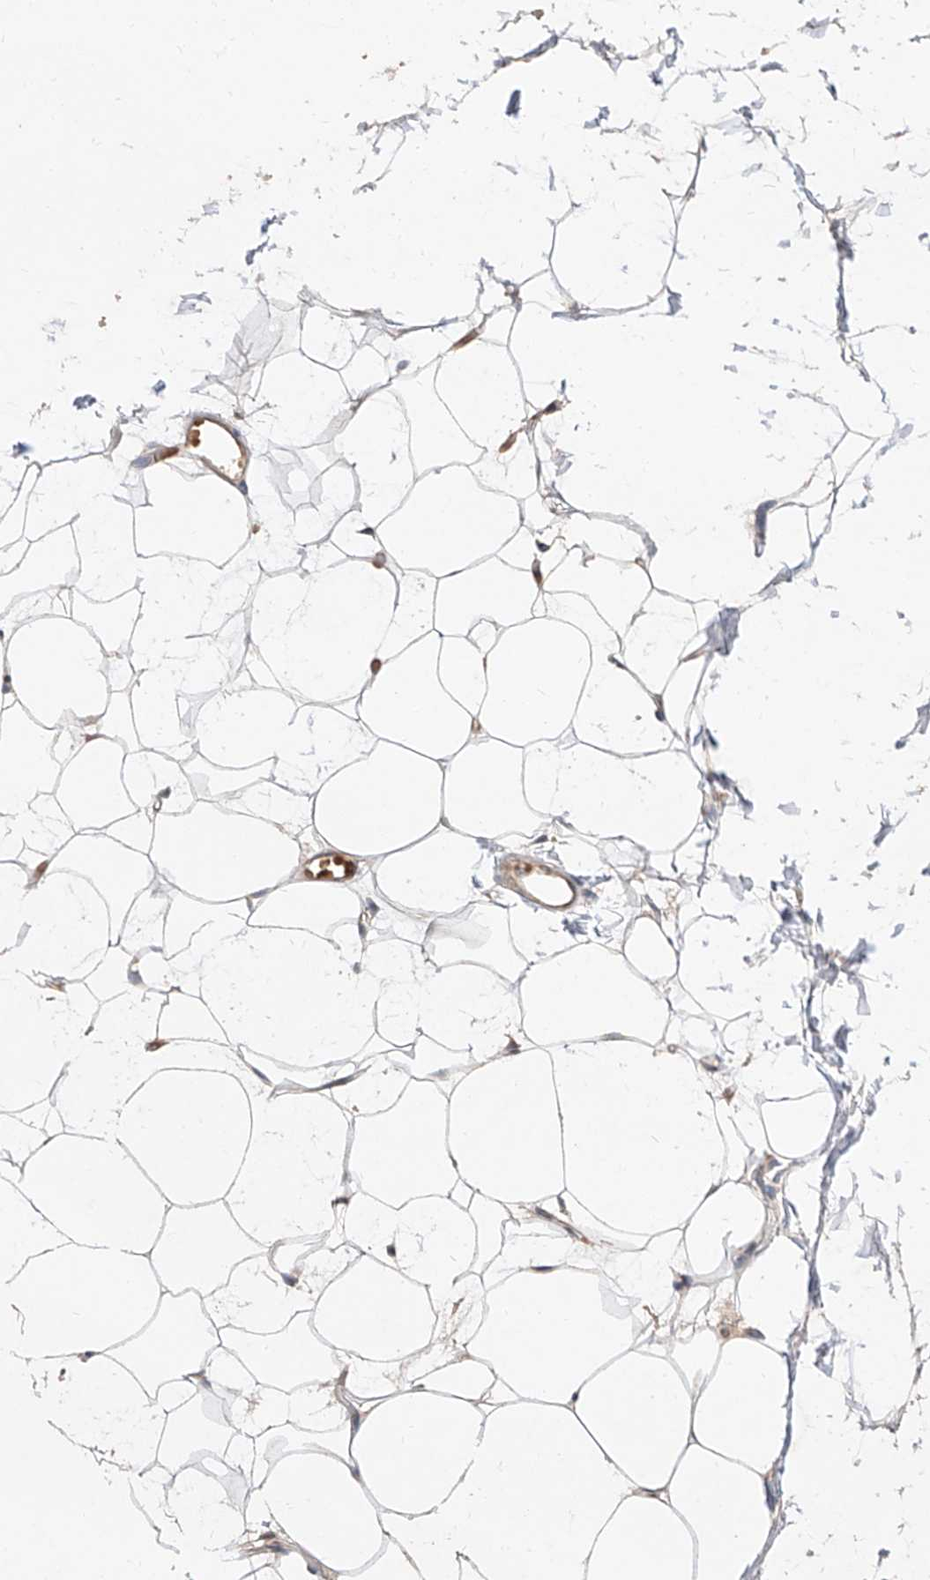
{"staining": {"intensity": "negative", "quantity": "none", "location": "none"}, "tissue": "adipose tissue", "cell_type": "Adipocytes", "image_type": "normal", "snomed": [{"axis": "morphology", "description": "Normal tissue, NOS"}, {"axis": "topography", "description": "Breast"}], "caption": "Immunohistochemistry (IHC) micrograph of benign adipose tissue stained for a protein (brown), which displays no staining in adipocytes.", "gene": "DIRAS3", "patient": {"sex": "female", "age": 23}}